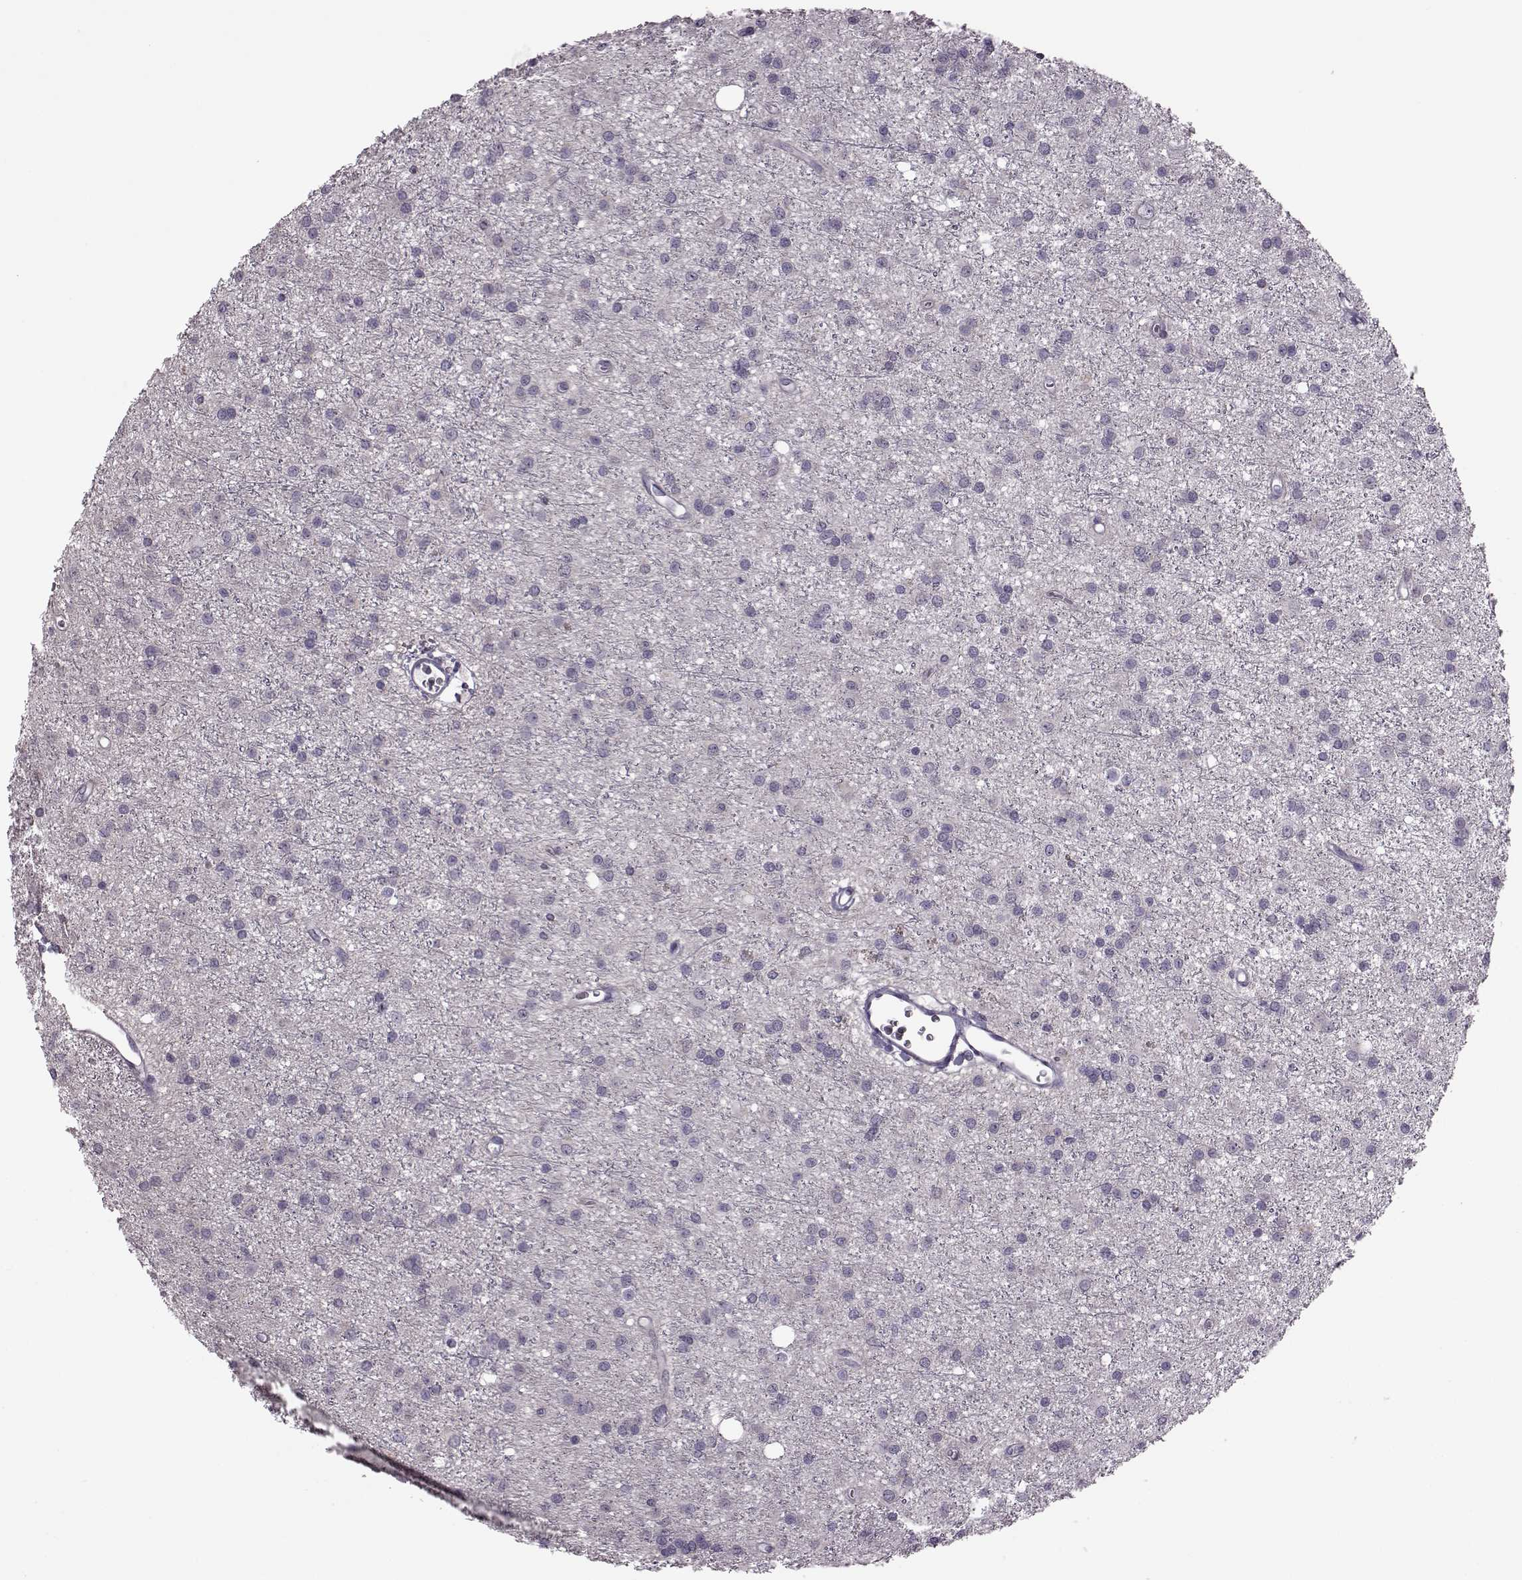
{"staining": {"intensity": "negative", "quantity": "none", "location": "none"}, "tissue": "glioma", "cell_type": "Tumor cells", "image_type": "cancer", "snomed": [{"axis": "morphology", "description": "Glioma, malignant, Low grade"}, {"axis": "topography", "description": "Brain"}], "caption": "A micrograph of human malignant low-grade glioma is negative for staining in tumor cells.", "gene": "RIMS2", "patient": {"sex": "male", "age": 27}}